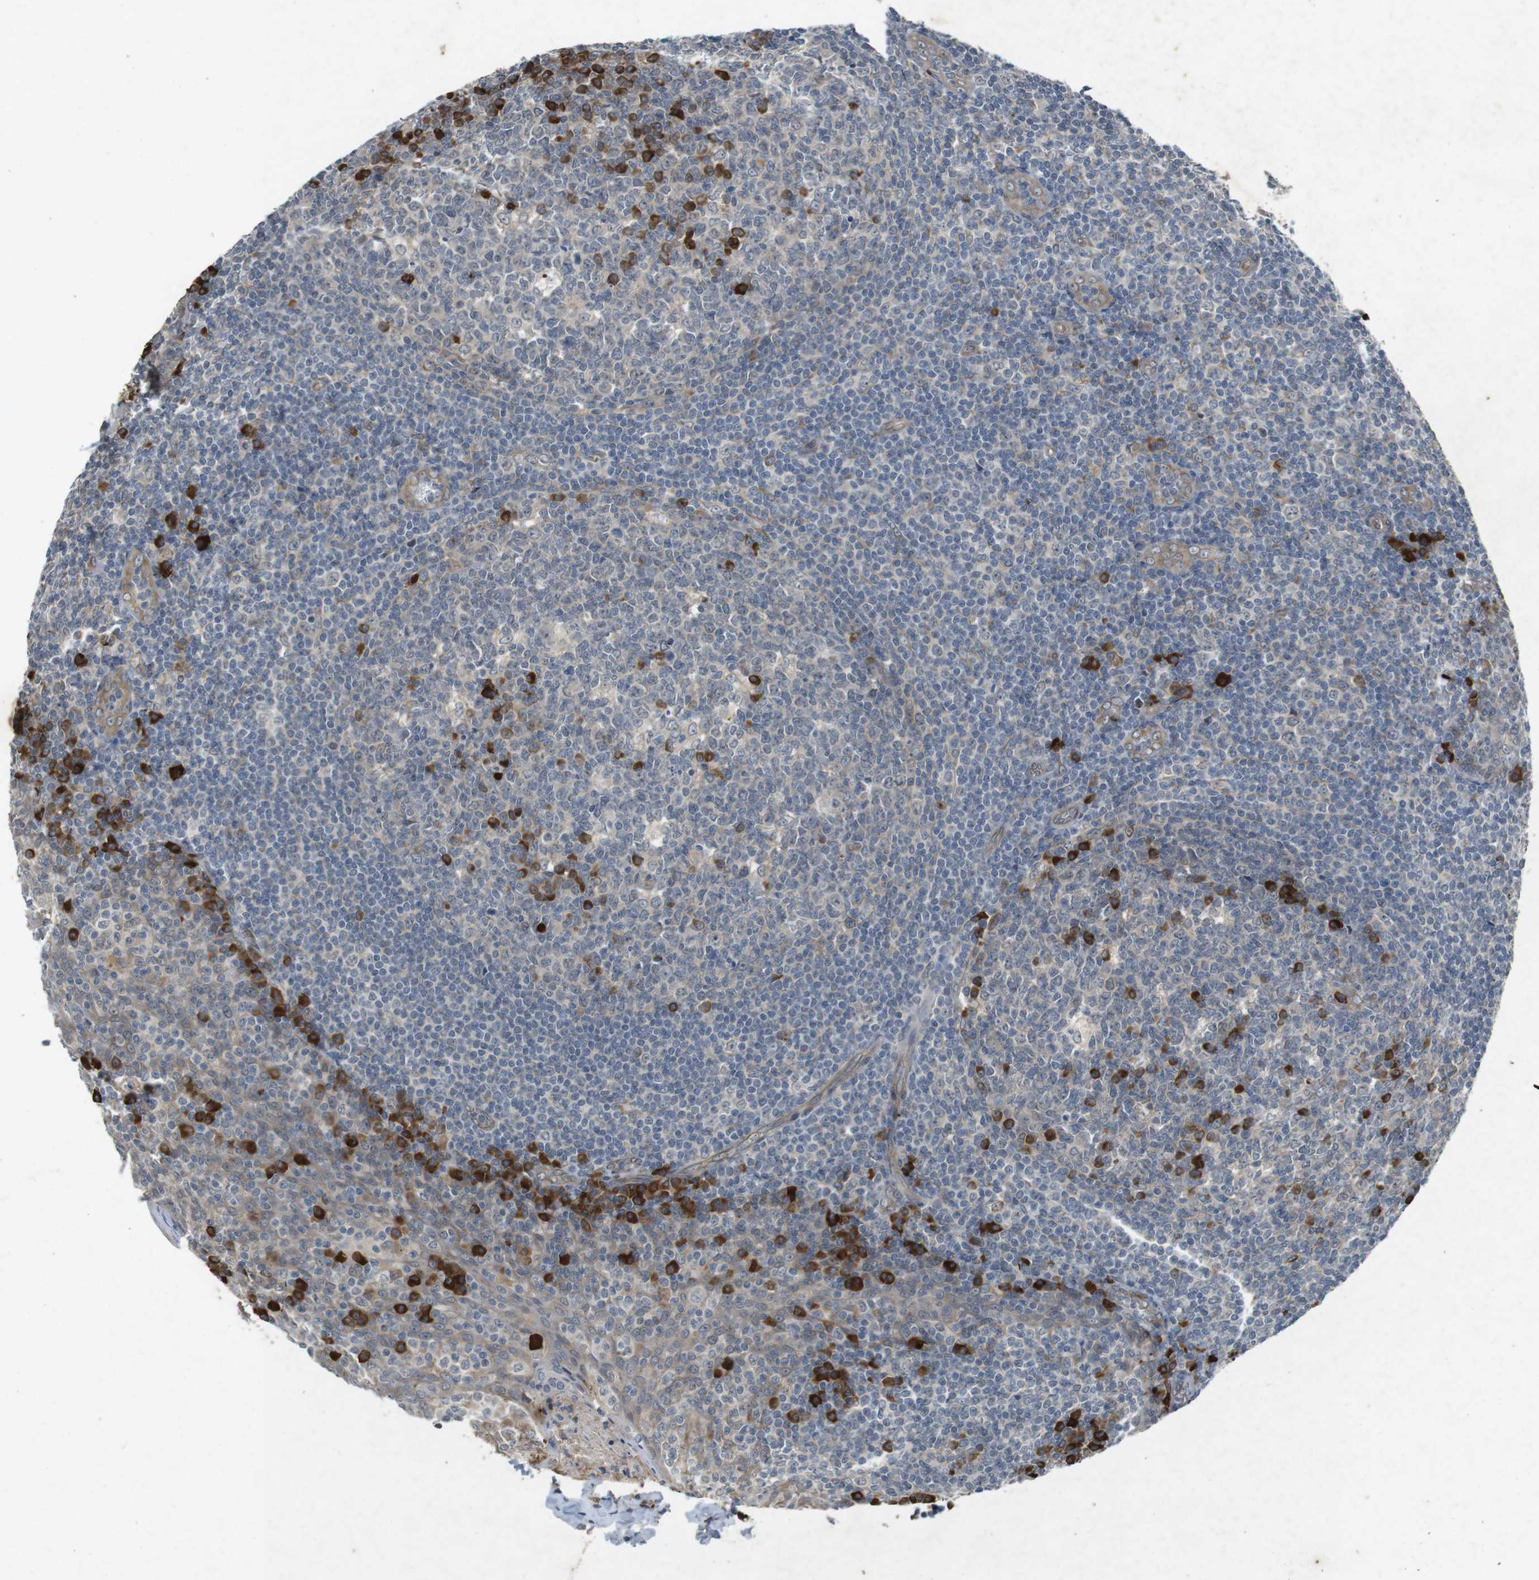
{"staining": {"intensity": "strong", "quantity": "<25%", "location": "cytoplasmic/membranous"}, "tissue": "tonsil", "cell_type": "Germinal center cells", "image_type": "normal", "snomed": [{"axis": "morphology", "description": "Normal tissue, NOS"}, {"axis": "topography", "description": "Tonsil"}], "caption": "A histopathology image showing strong cytoplasmic/membranous positivity in about <25% of germinal center cells in benign tonsil, as visualized by brown immunohistochemical staining.", "gene": "FLCN", "patient": {"sex": "male", "age": 31}}